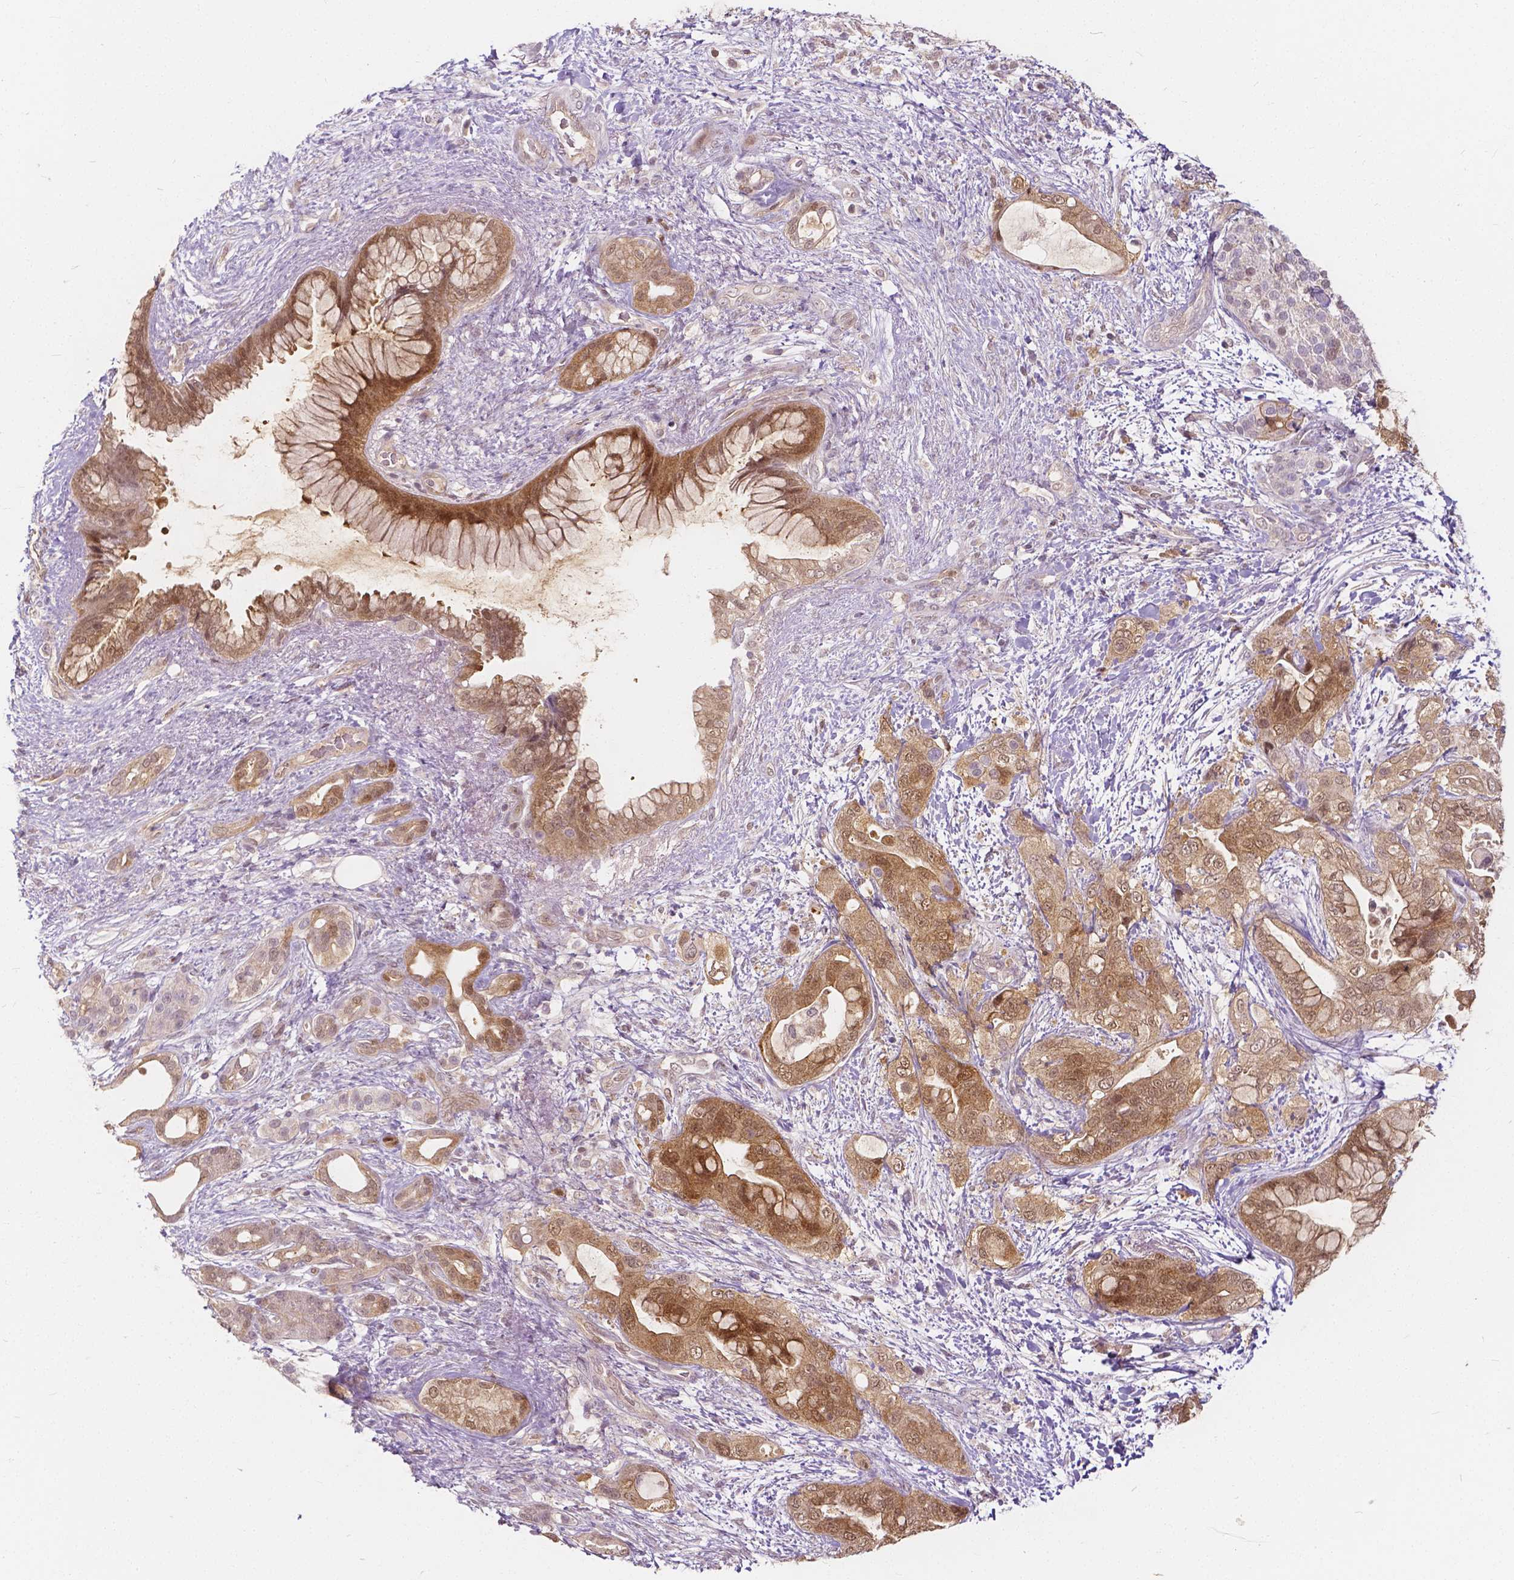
{"staining": {"intensity": "moderate", "quantity": ">75%", "location": "cytoplasmic/membranous,nuclear"}, "tissue": "pancreatic cancer", "cell_type": "Tumor cells", "image_type": "cancer", "snomed": [{"axis": "morphology", "description": "Adenocarcinoma, NOS"}, {"axis": "topography", "description": "Pancreas"}], "caption": "Protein expression analysis of human pancreatic cancer (adenocarcinoma) reveals moderate cytoplasmic/membranous and nuclear staining in approximately >75% of tumor cells.", "gene": "NAPRT", "patient": {"sex": "male", "age": 71}}